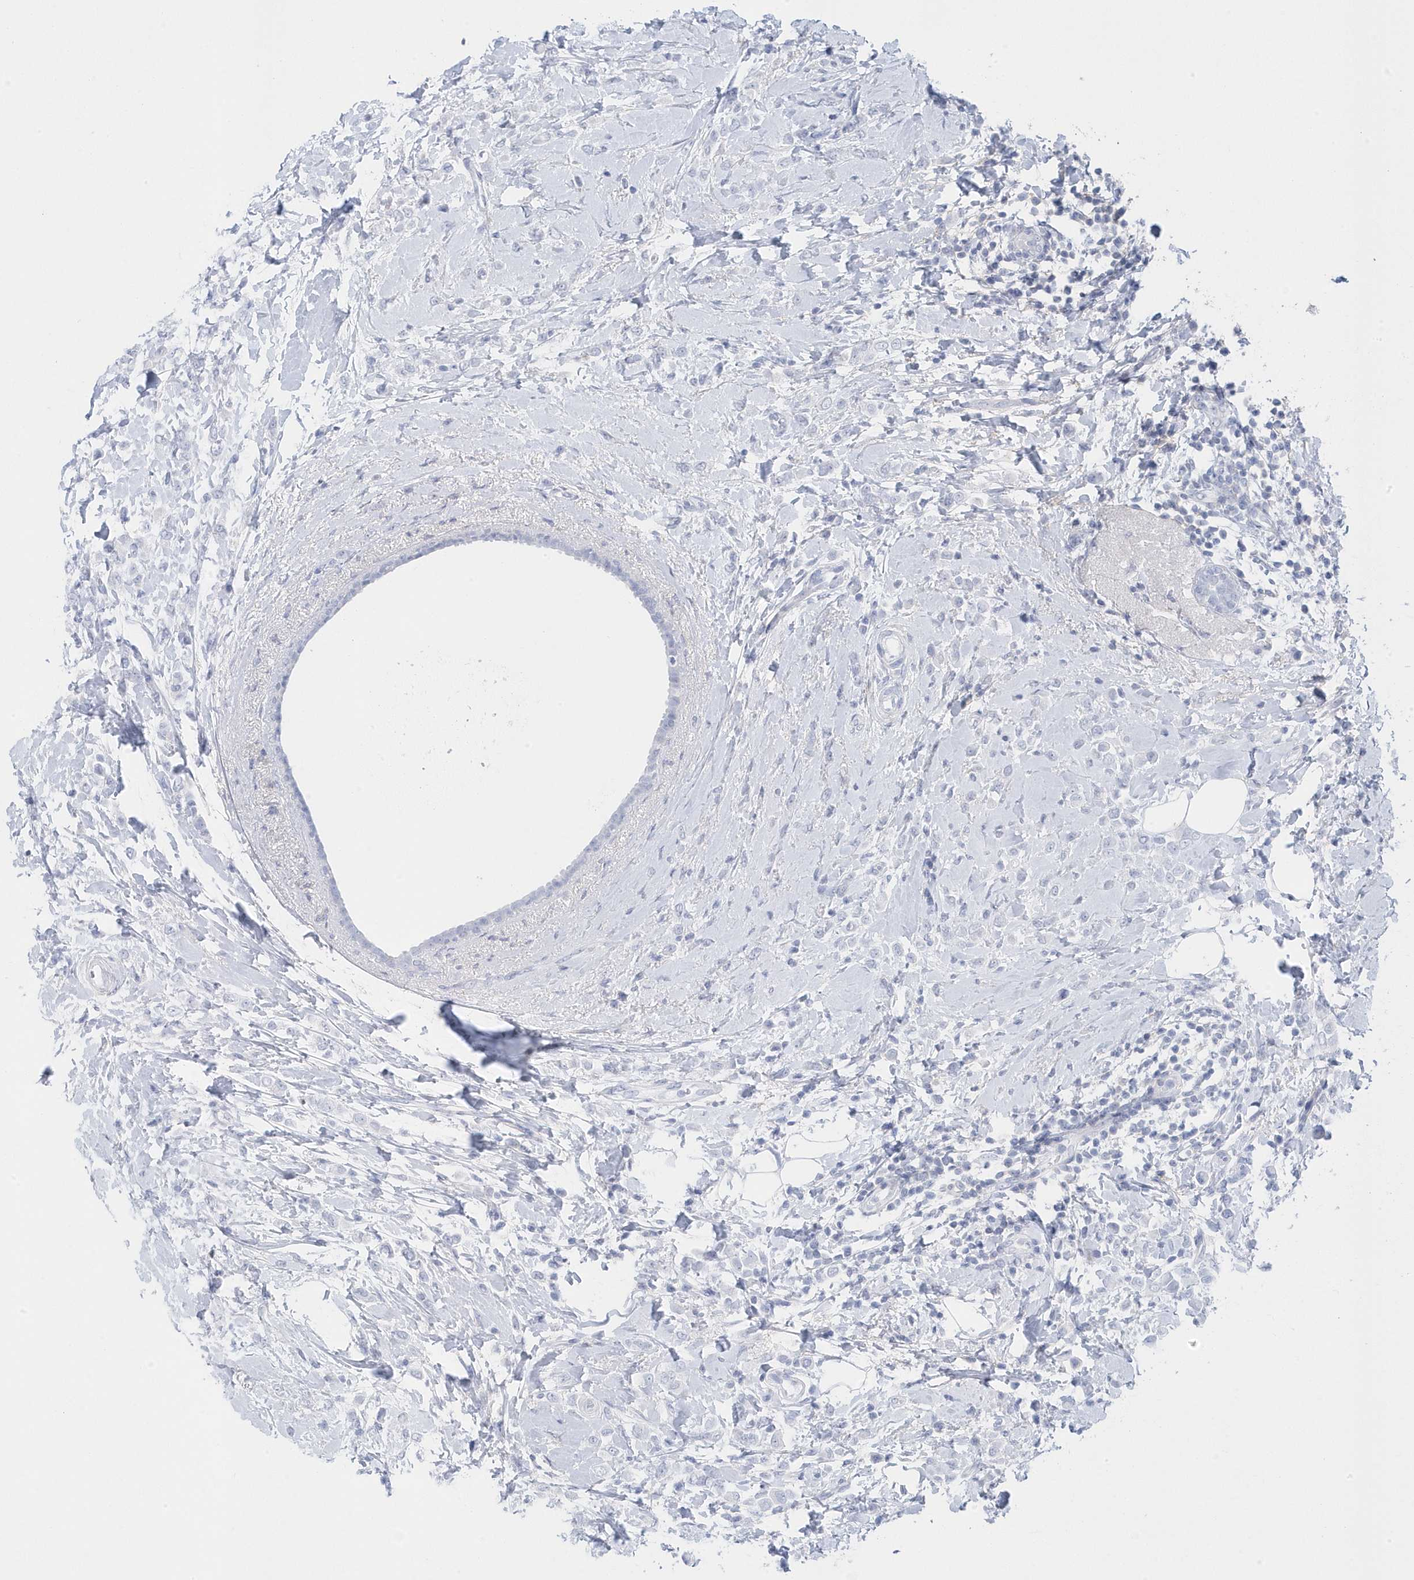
{"staining": {"intensity": "negative", "quantity": "none", "location": "none"}, "tissue": "breast cancer", "cell_type": "Tumor cells", "image_type": "cancer", "snomed": [{"axis": "morphology", "description": "Lobular carcinoma"}, {"axis": "topography", "description": "Breast"}], "caption": "Photomicrograph shows no protein expression in tumor cells of breast lobular carcinoma tissue.", "gene": "ANAPC1", "patient": {"sex": "female", "age": 47}}